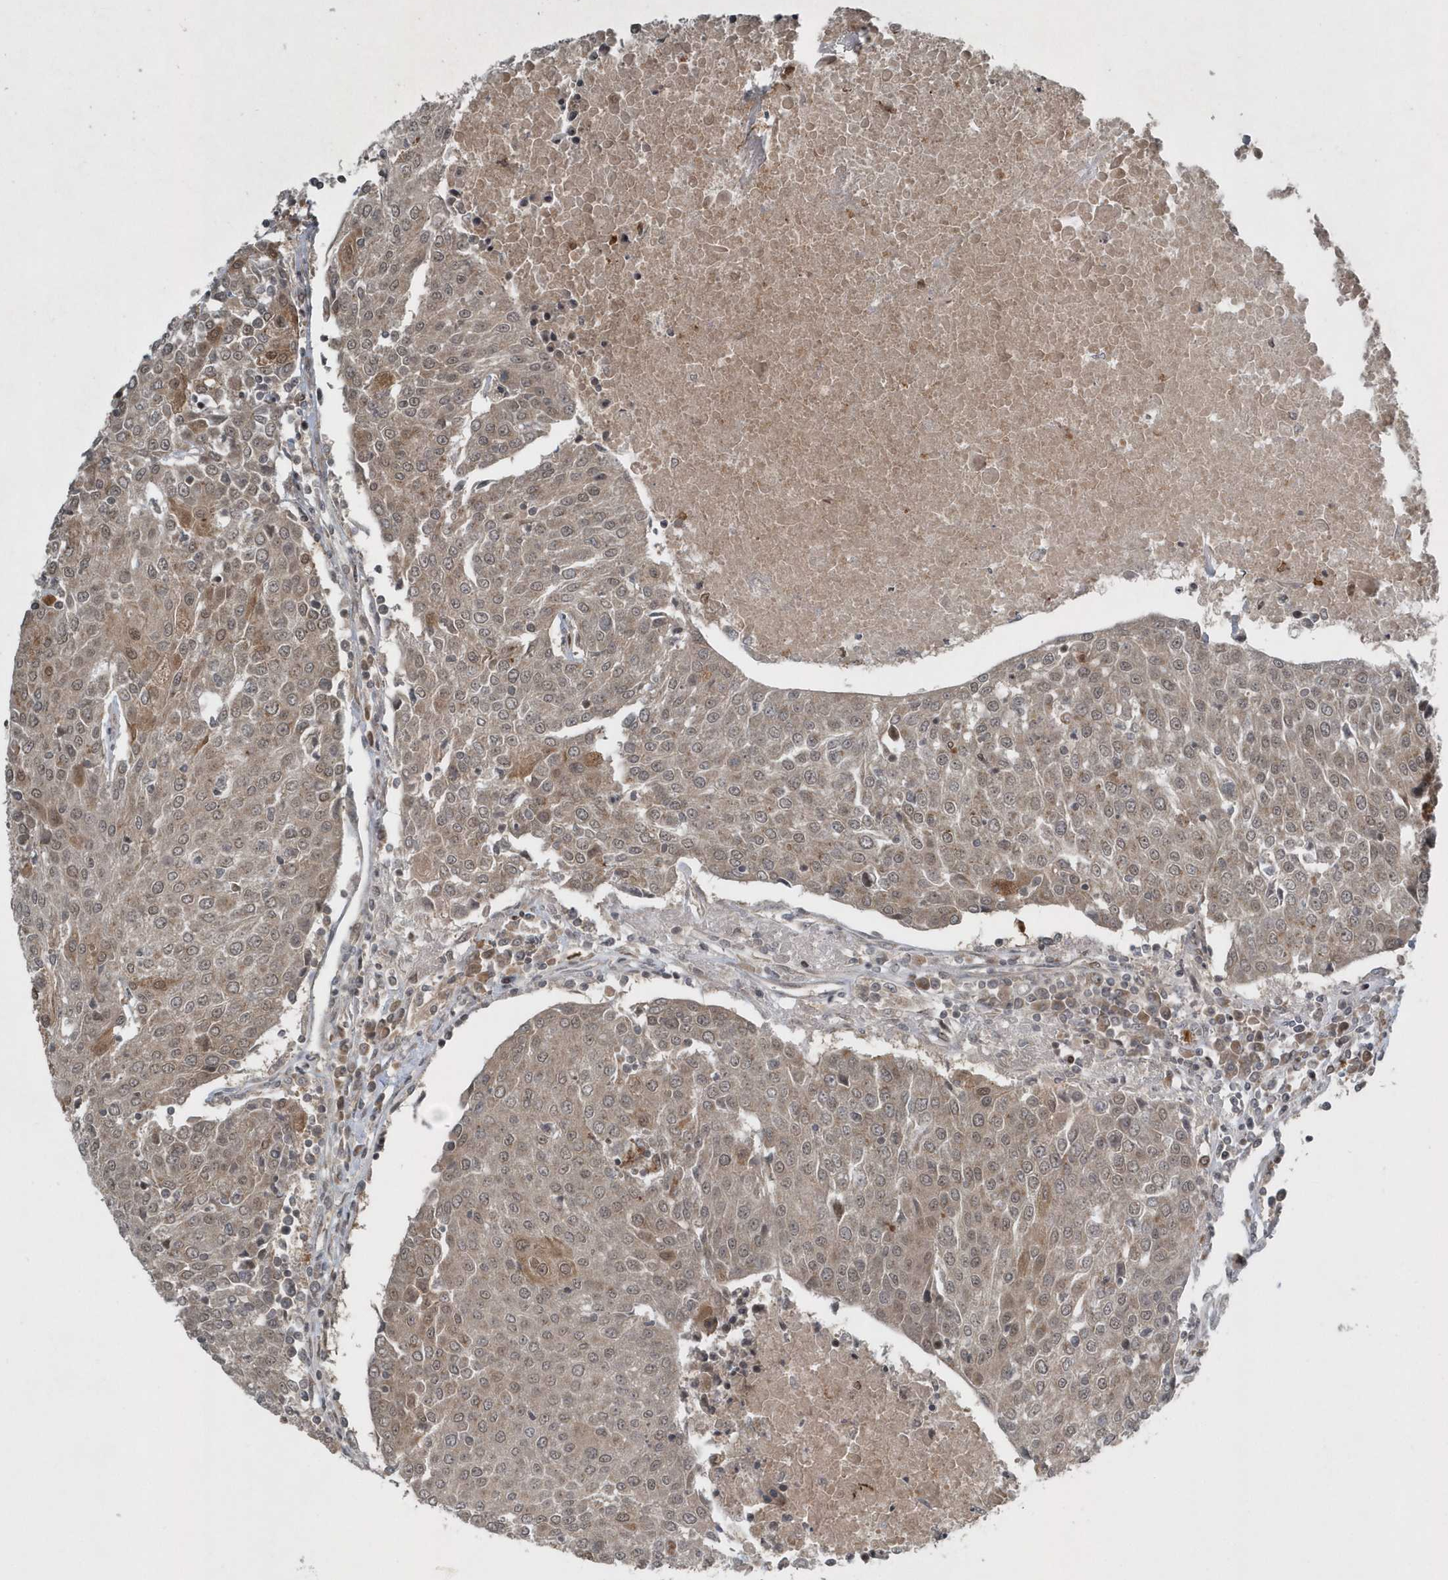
{"staining": {"intensity": "moderate", "quantity": "<25%", "location": "cytoplasmic/membranous"}, "tissue": "urothelial cancer", "cell_type": "Tumor cells", "image_type": "cancer", "snomed": [{"axis": "morphology", "description": "Urothelial carcinoma, High grade"}, {"axis": "topography", "description": "Urinary bladder"}], "caption": "IHC of human urothelial cancer reveals low levels of moderate cytoplasmic/membranous expression in approximately <25% of tumor cells.", "gene": "EIF2B1", "patient": {"sex": "female", "age": 85}}